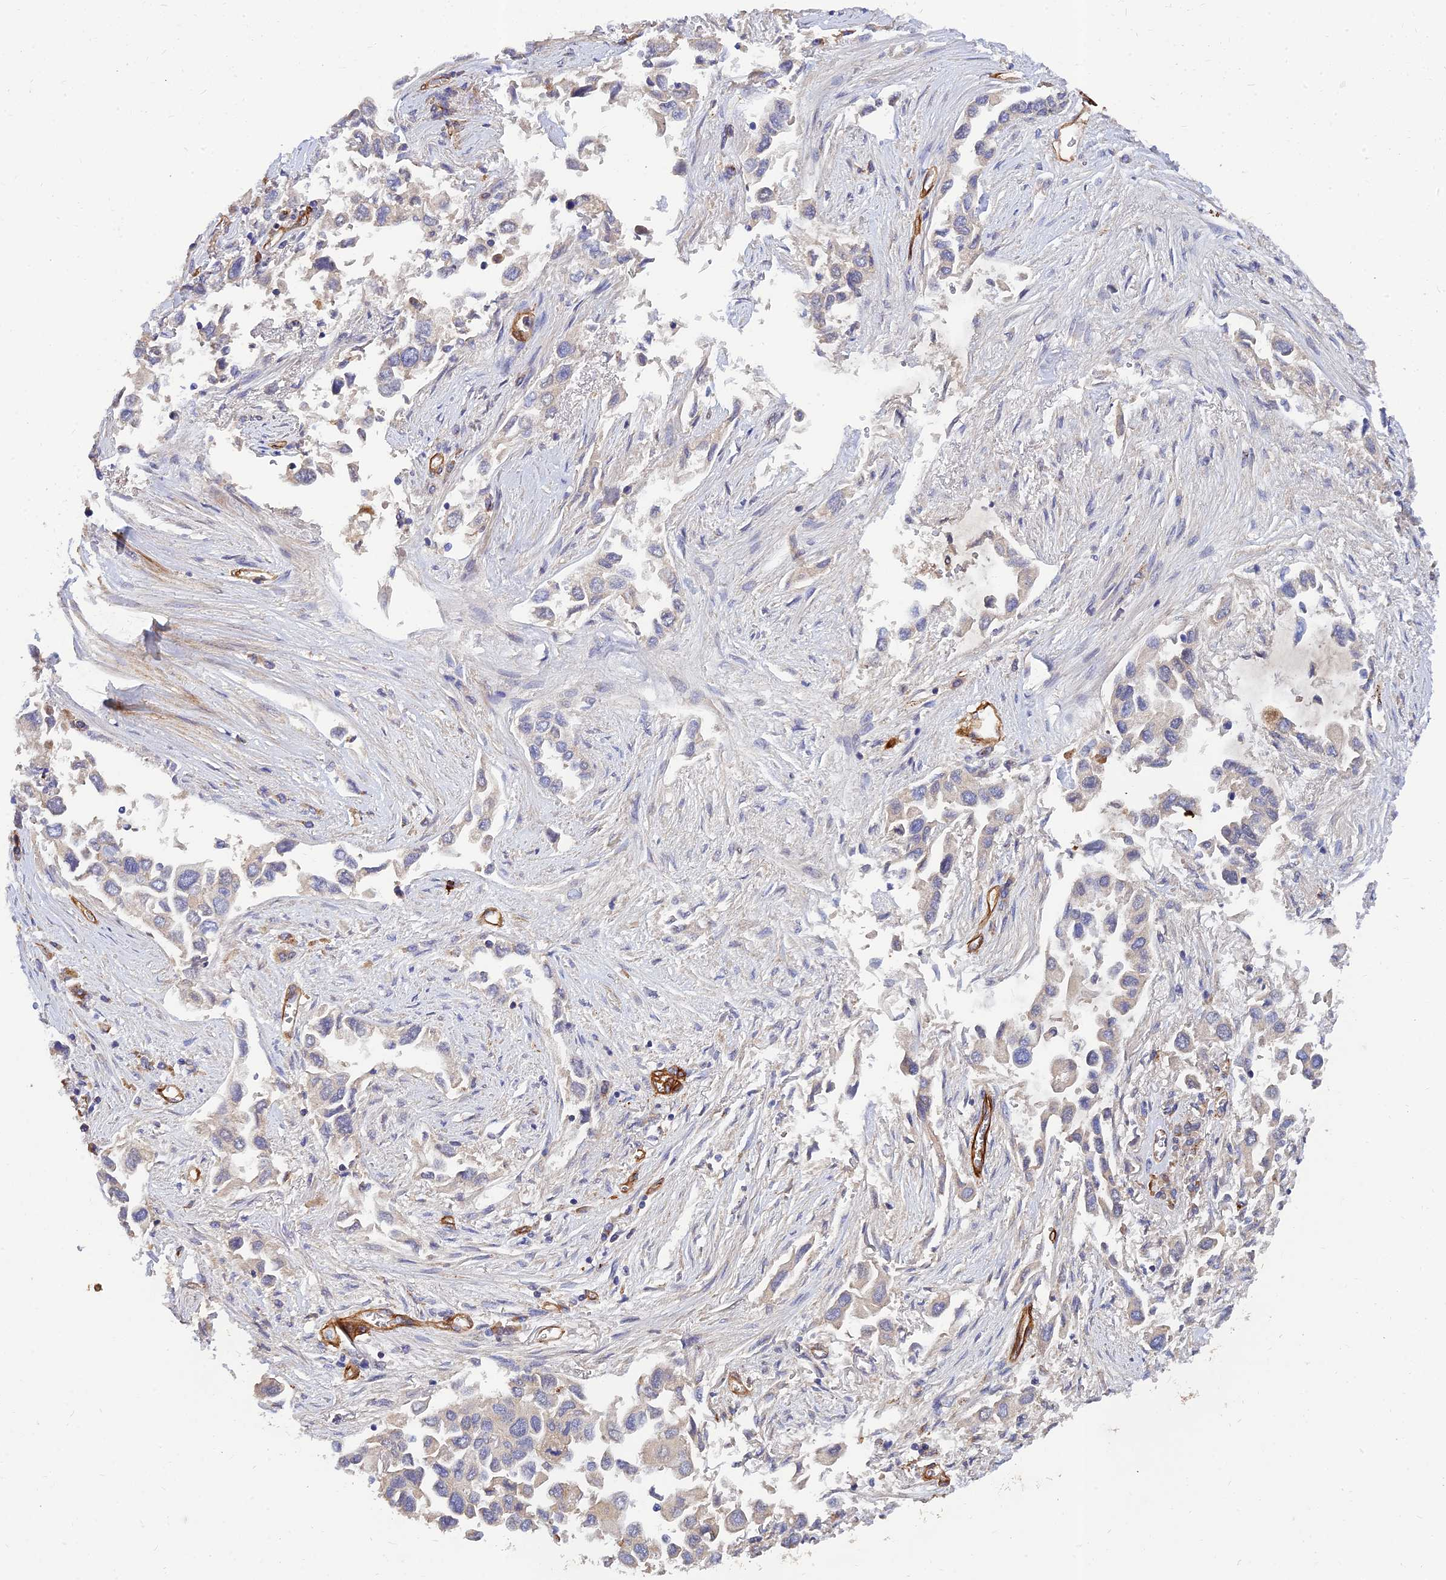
{"staining": {"intensity": "negative", "quantity": "none", "location": "none"}, "tissue": "lung cancer", "cell_type": "Tumor cells", "image_type": "cancer", "snomed": [{"axis": "morphology", "description": "Adenocarcinoma, NOS"}, {"axis": "topography", "description": "Lung"}], "caption": "Tumor cells are negative for brown protein staining in lung cancer (adenocarcinoma). (Brightfield microscopy of DAB (3,3'-diaminobenzidine) IHC at high magnification).", "gene": "MRPL35", "patient": {"sex": "female", "age": 76}}